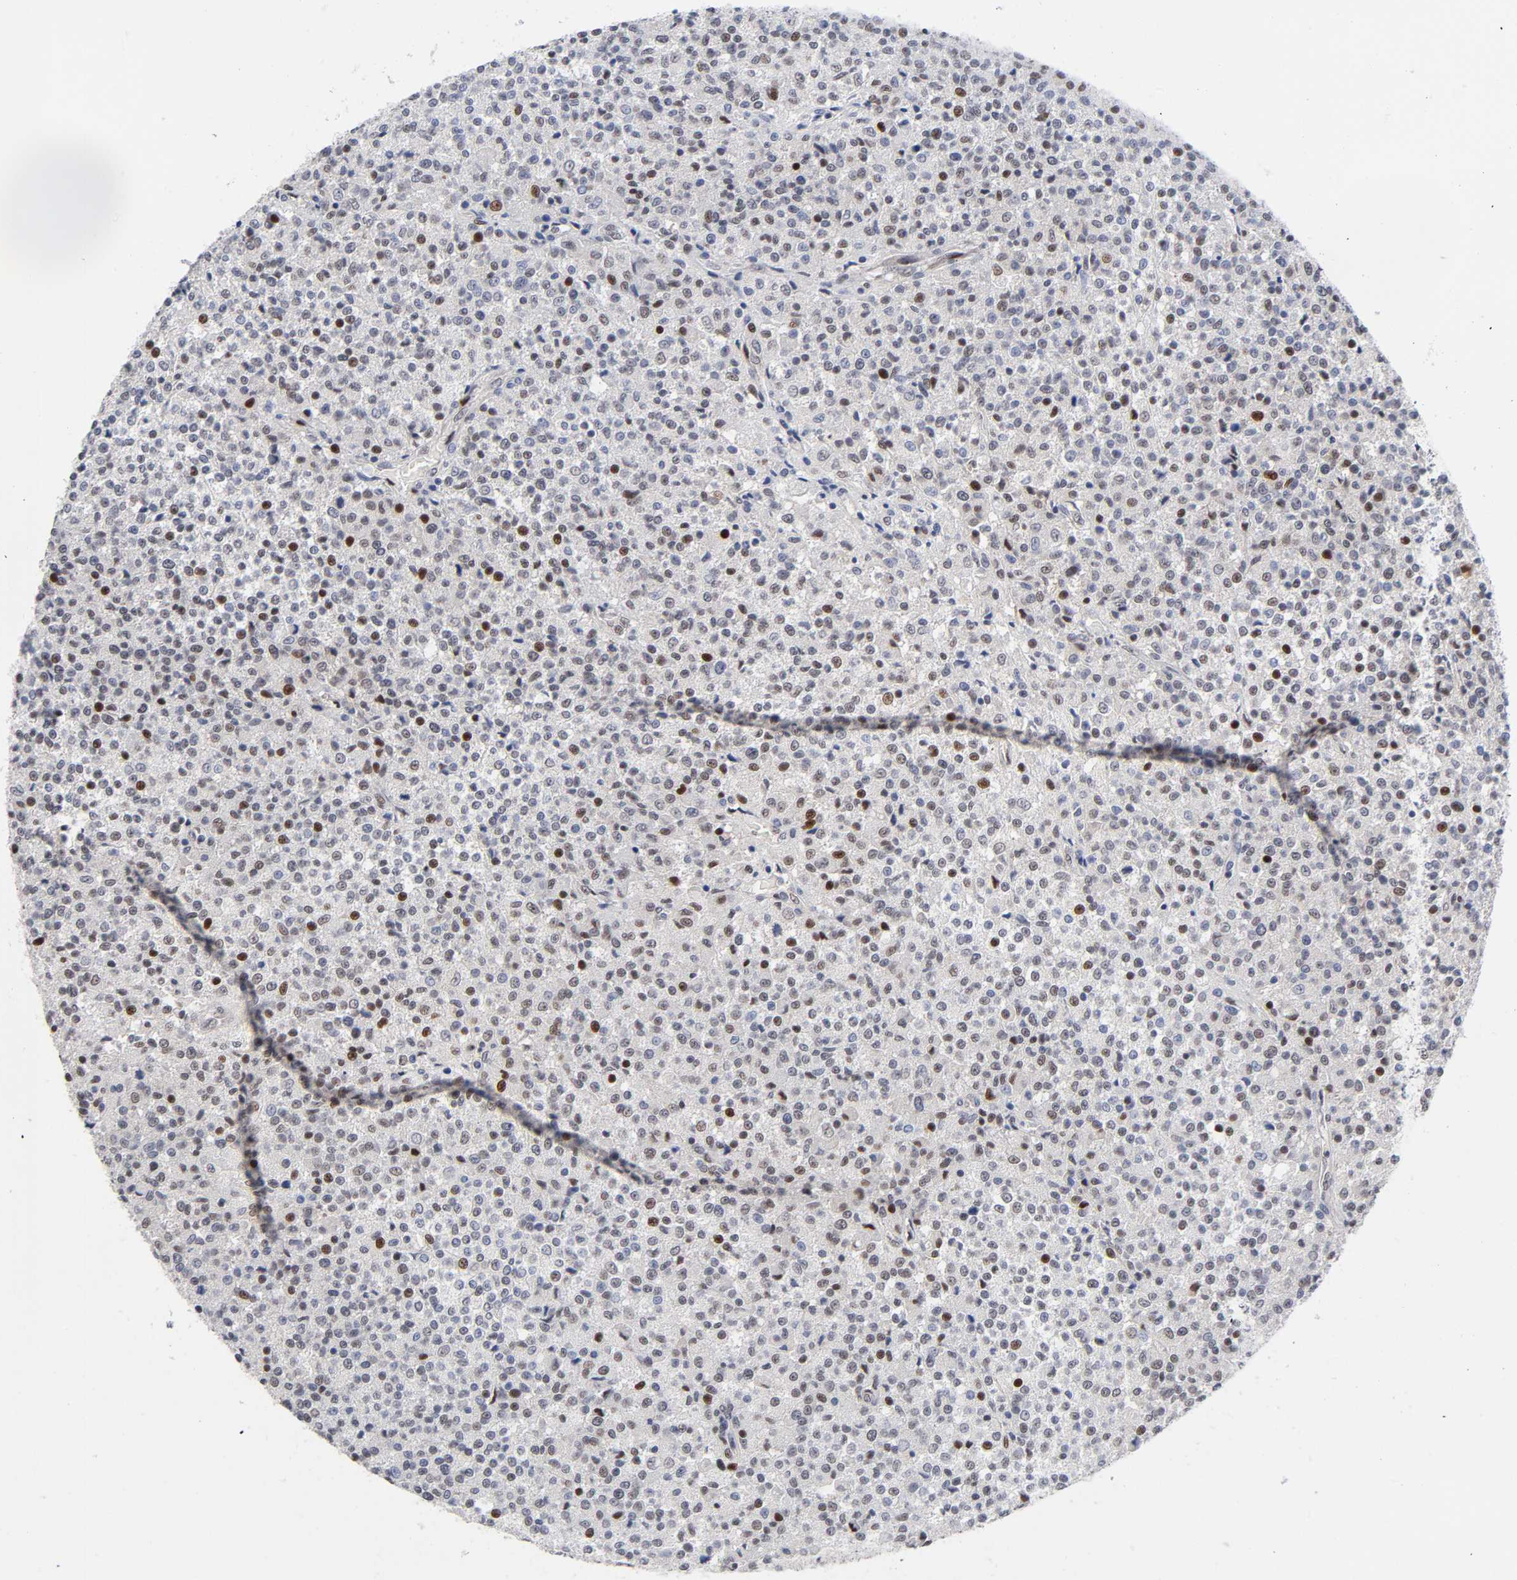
{"staining": {"intensity": "moderate", "quantity": "25%-75%", "location": "nuclear"}, "tissue": "testis cancer", "cell_type": "Tumor cells", "image_type": "cancer", "snomed": [{"axis": "morphology", "description": "Seminoma, NOS"}, {"axis": "topography", "description": "Testis"}], "caption": "Testis cancer (seminoma) stained with immunohistochemistry displays moderate nuclear staining in approximately 25%-75% of tumor cells.", "gene": "STK38", "patient": {"sex": "male", "age": 59}}